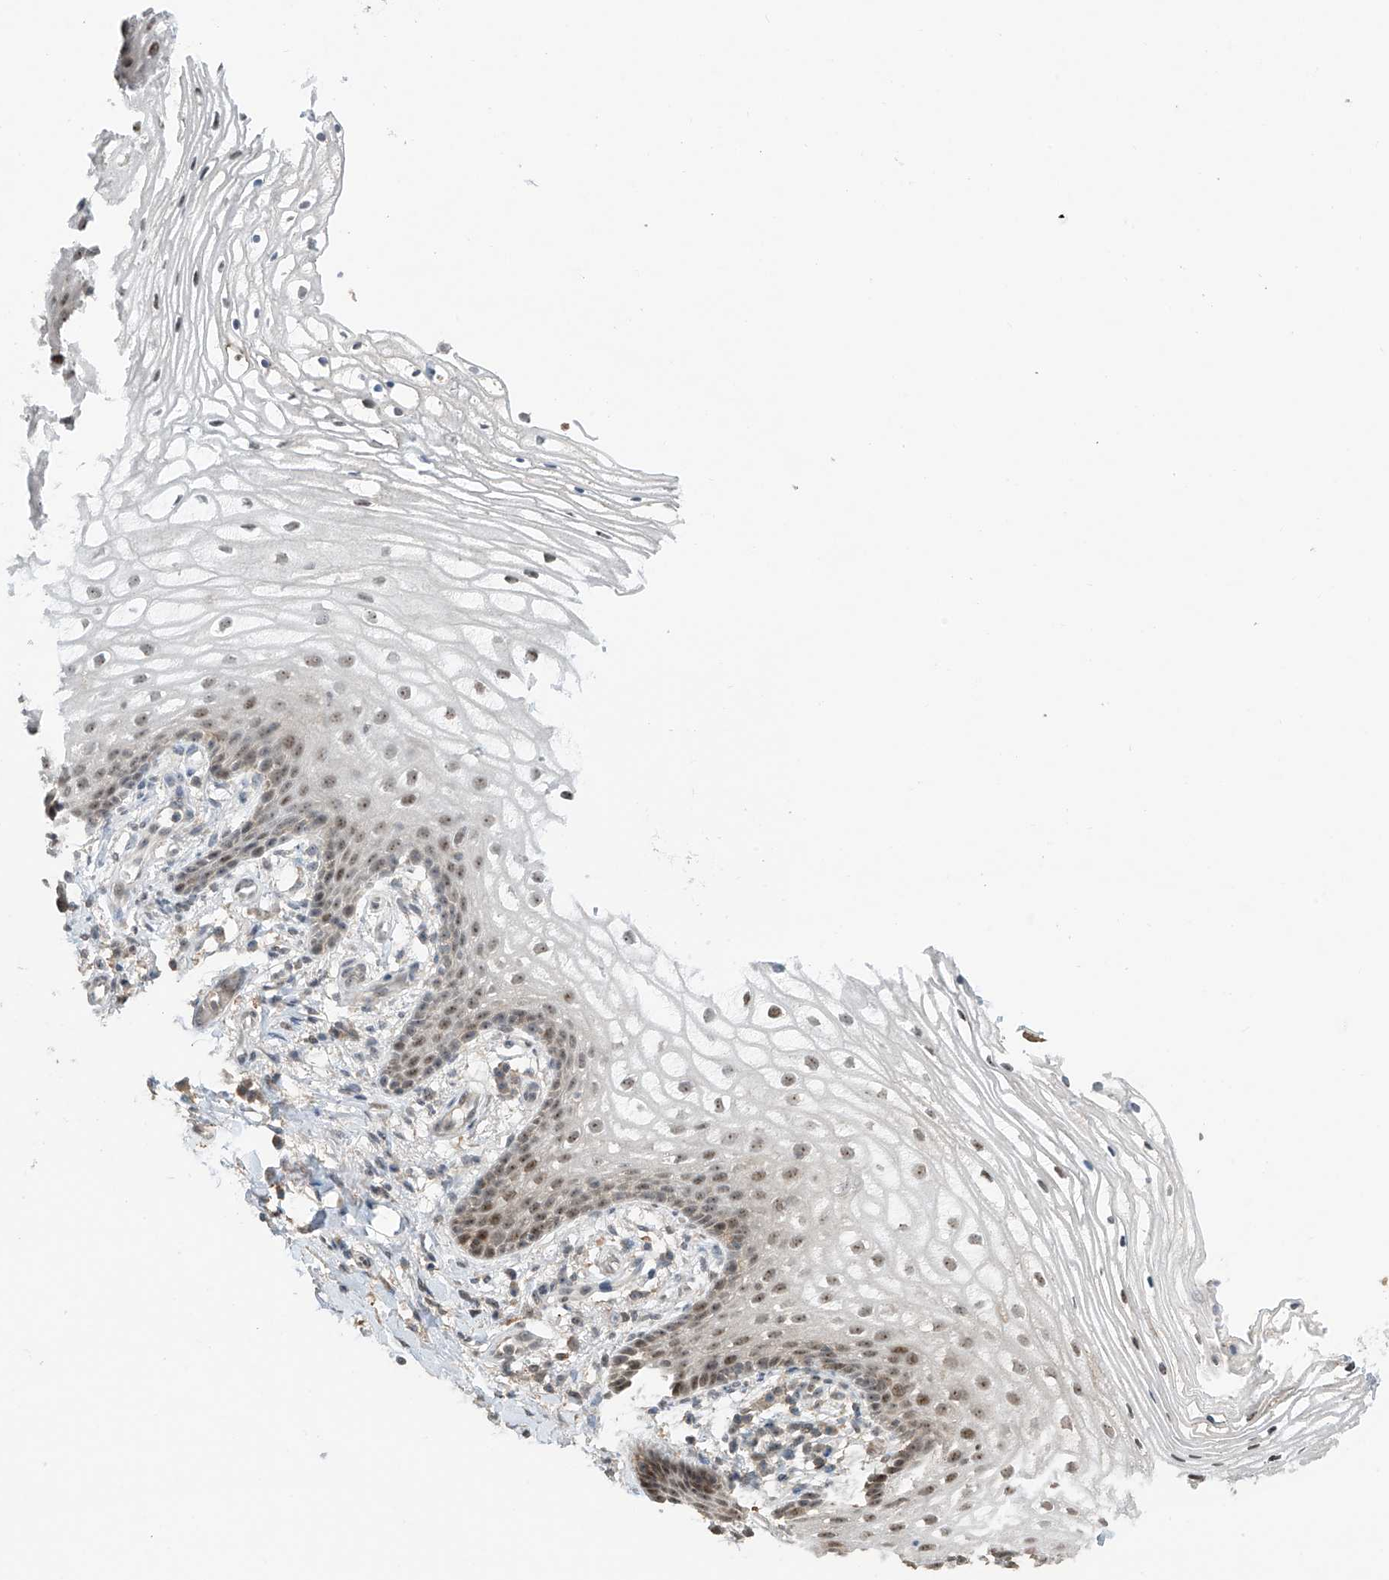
{"staining": {"intensity": "weak", "quantity": ">75%", "location": "nuclear"}, "tissue": "vagina", "cell_type": "Squamous epithelial cells", "image_type": "normal", "snomed": [{"axis": "morphology", "description": "Normal tissue, NOS"}, {"axis": "topography", "description": "Vagina"}], "caption": "About >75% of squamous epithelial cells in unremarkable human vagina show weak nuclear protein staining as visualized by brown immunohistochemical staining.", "gene": "C1orf131", "patient": {"sex": "female", "age": 60}}